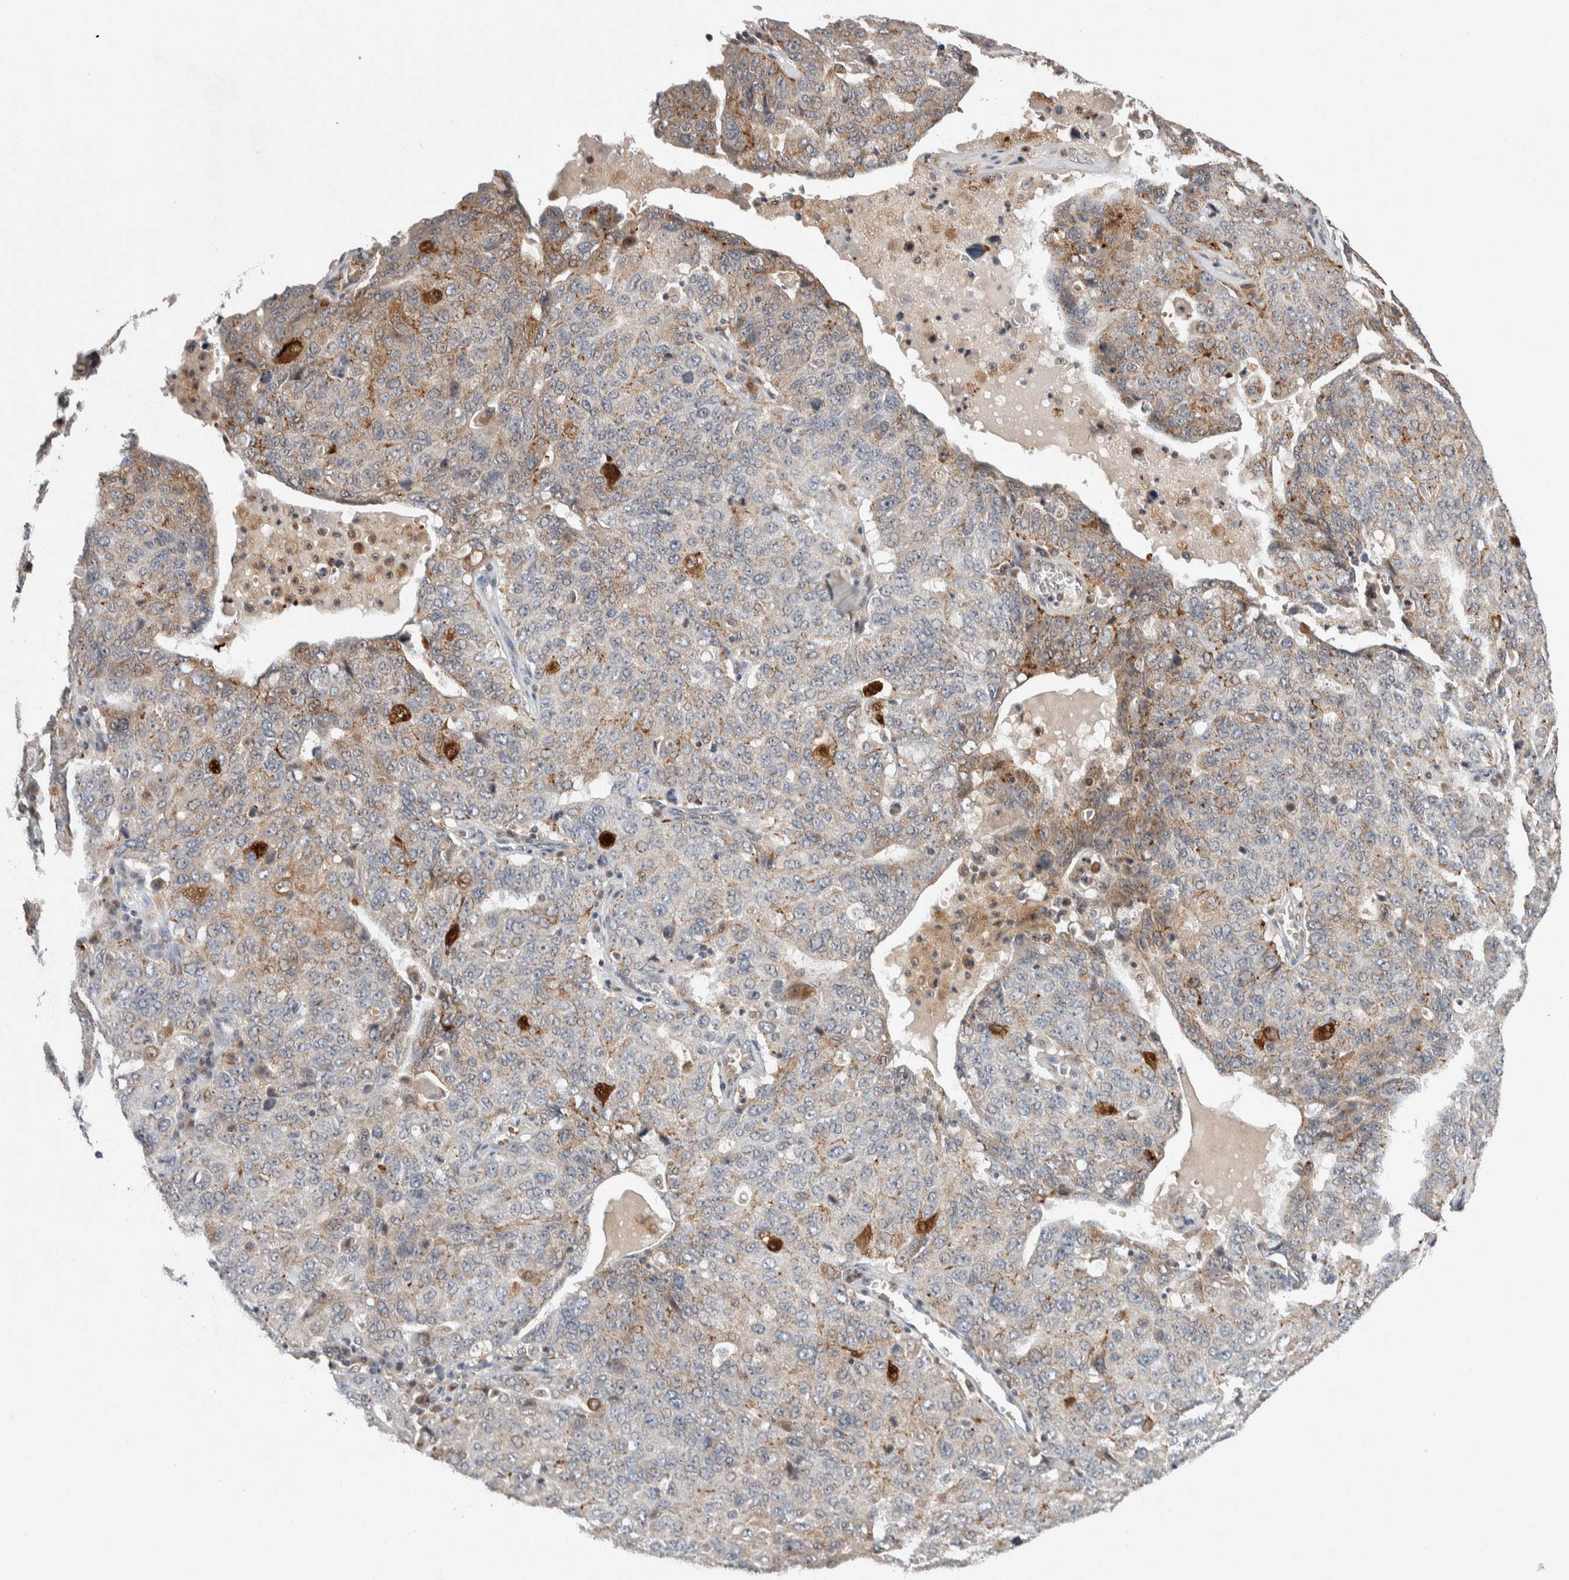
{"staining": {"intensity": "weak", "quantity": "<25%", "location": "cytoplasmic/membranous"}, "tissue": "ovarian cancer", "cell_type": "Tumor cells", "image_type": "cancer", "snomed": [{"axis": "morphology", "description": "Carcinoma, endometroid"}, {"axis": "topography", "description": "Ovary"}], "caption": "This is a histopathology image of IHC staining of endometroid carcinoma (ovarian), which shows no staining in tumor cells.", "gene": "KCNK1", "patient": {"sex": "female", "age": 62}}